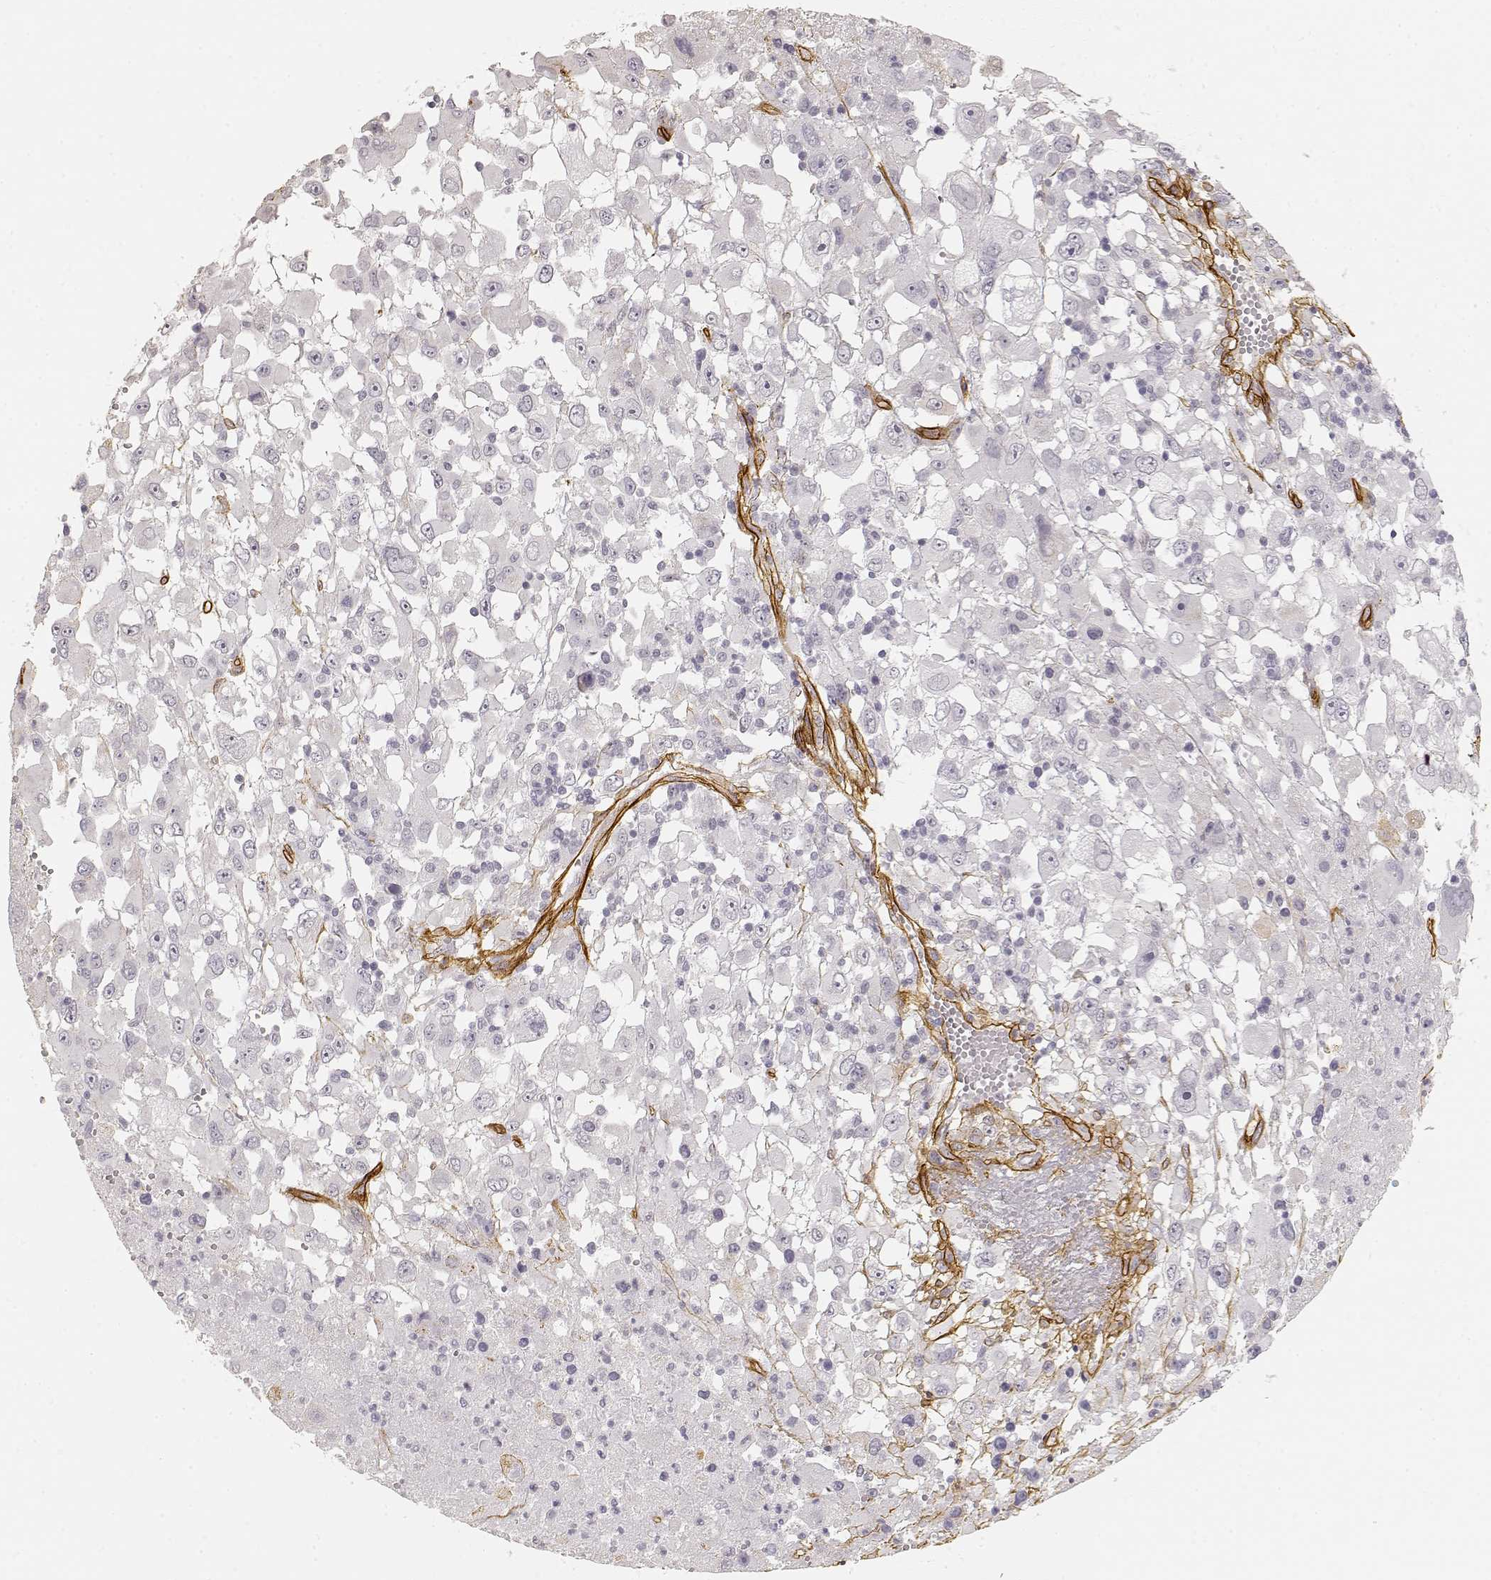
{"staining": {"intensity": "negative", "quantity": "none", "location": "none"}, "tissue": "melanoma", "cell_type": "Tumor cells", "image_type": "cancer", "snomed": [{"axis": "morphology", "description": "Malignant melanoma, Metastatic site"}, {"axis": "topography", "description": "Soft tissue"}], "caption": "Melanoma stained for a protein using IHC reveals no positivity tumor cells.", "gene": "LAMA4", "patient": {"sex": "male", "age": 50}}